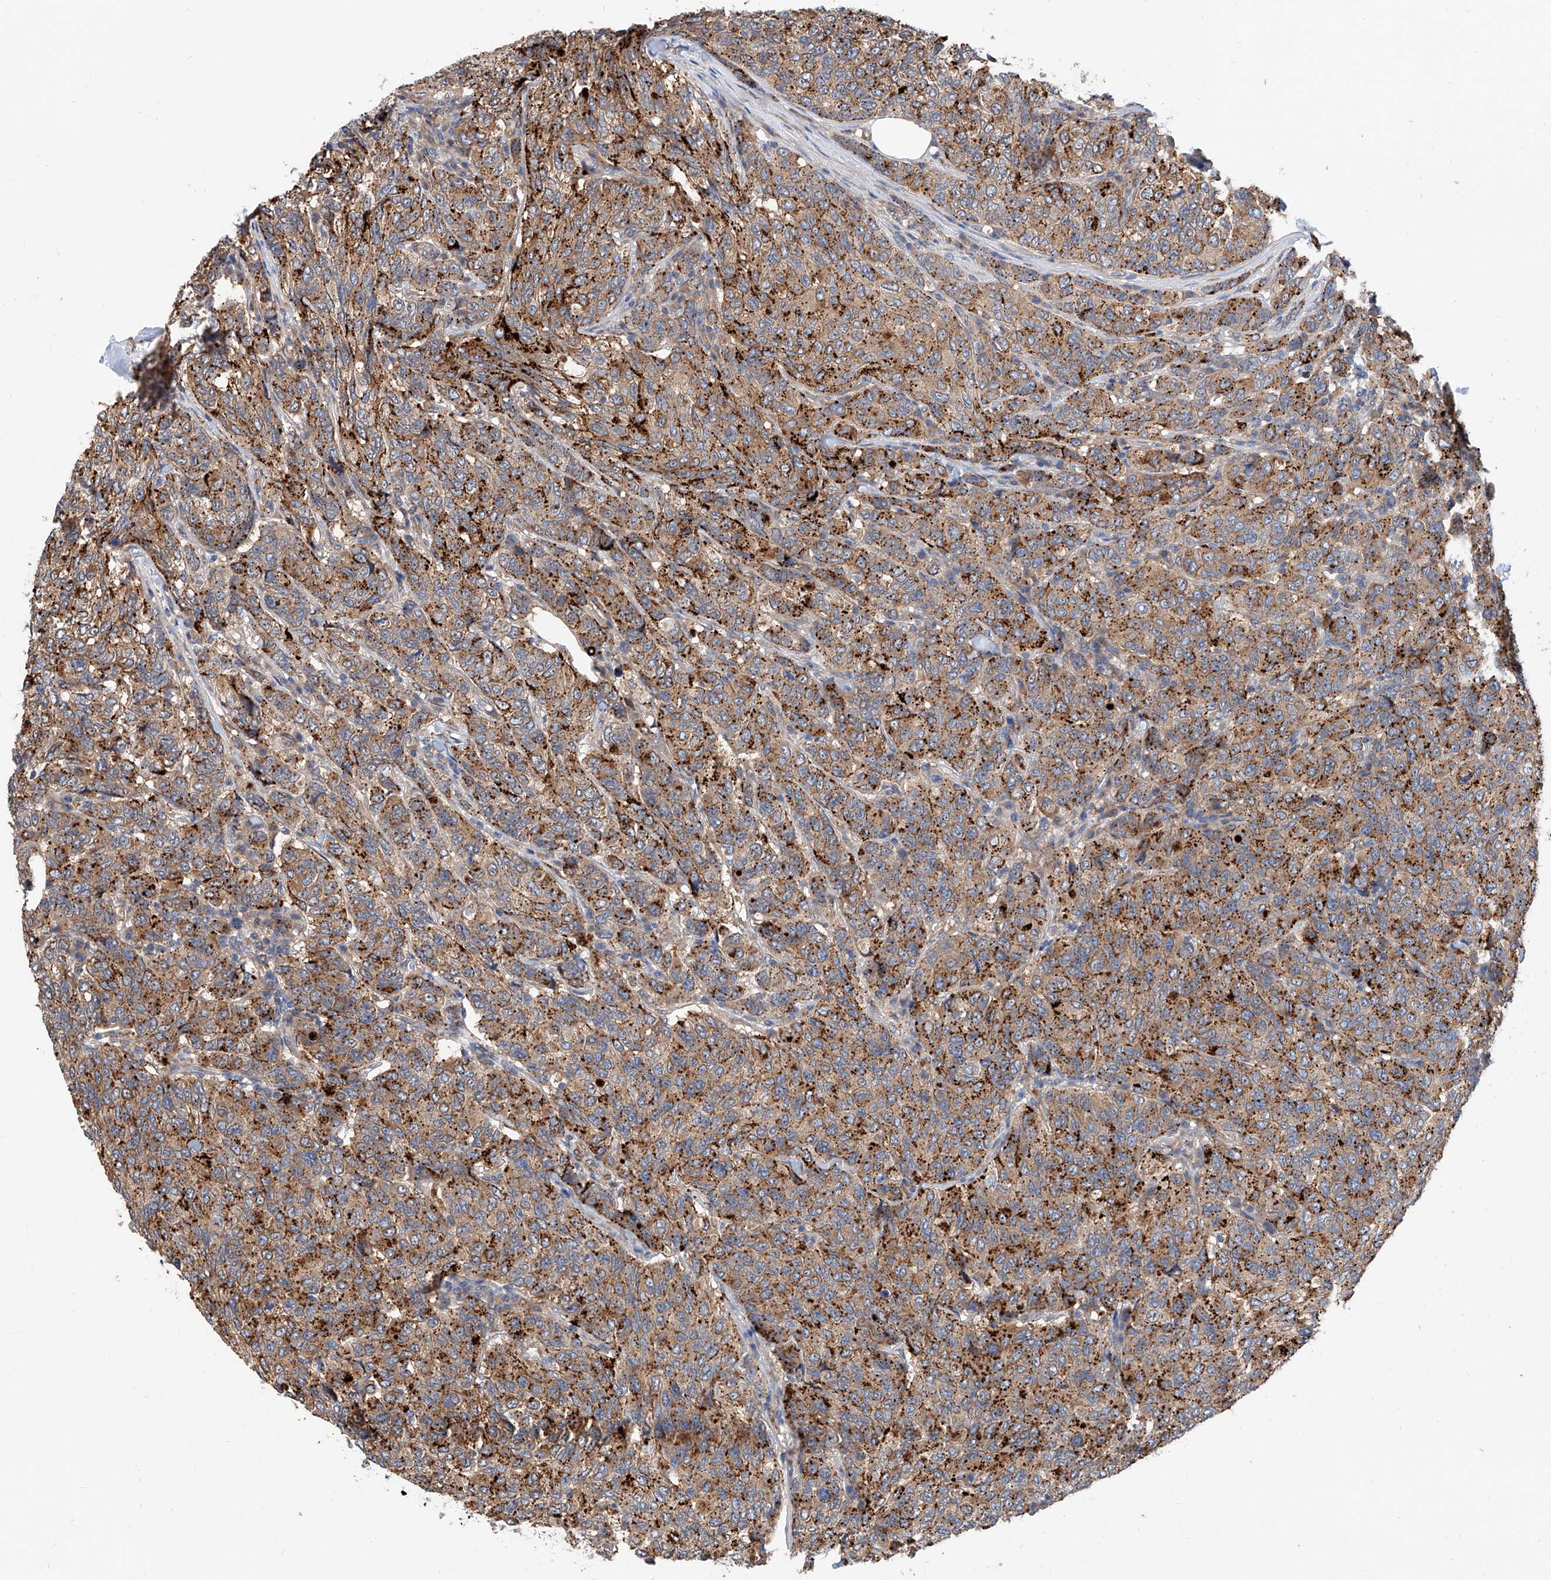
{"staining": {"intensity": "moderate", "quantity": ">75%", "location": "cytoplasmic/membranous"}, "tissue": "breast cancer", "cell_type": "Tumor cells", "image_type": "cancer", "snomed": [{"axis": "morphology", "description": "Duct carcinoma"}, {"axis": "topography", "description": "Breast"}], "caption": "A high-resolution histopathology image shows immunohistochemistry staining of invasive ductal carcinoma (breast), which displays moderate cytoplasmic/membranous positivity in approximately >75% of tumor cells.", "gene": "MAGEE2", "patient": {"sex": "female", "age": 55}}